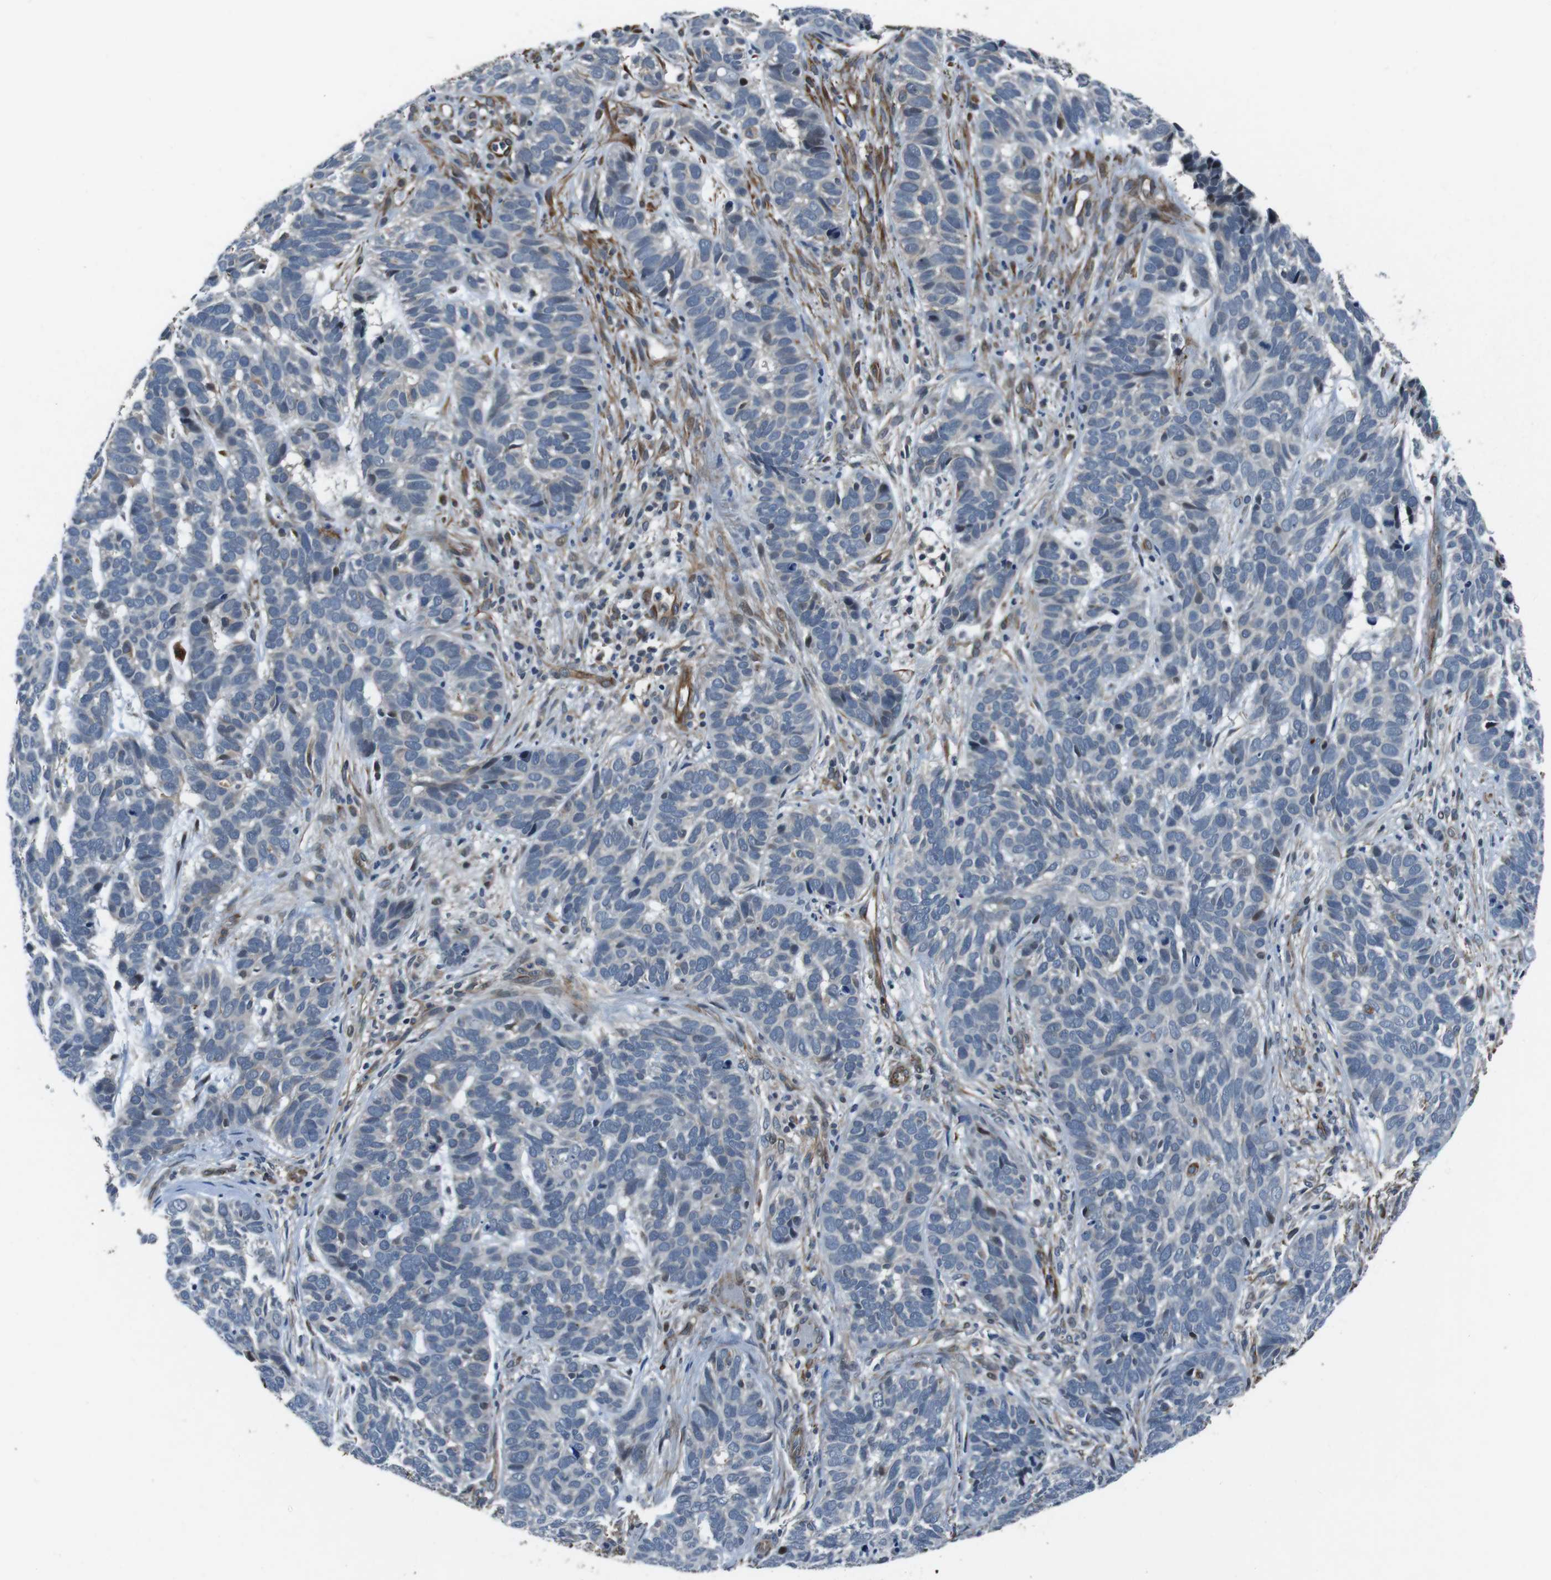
{"staining": {"intensity": "negative", "quantity": "none", "location": "none"}, "tissue": "skin cancer", "cell_type": "Tumor cells", "image_type": "cancer", "snomed": [{"axis": "morphology", "description": "Basal cell carcinoma"}, {"axis": "topography", "description": "Skin"}], "caption": "A high-resolution histopathology image shows immunohistochemistry staining of basal cell carcinoma (skin), which displays no significant positivity in tumor cells.", "gene": "LRRC49", "patient": {"sex": "male", "age": 87}}